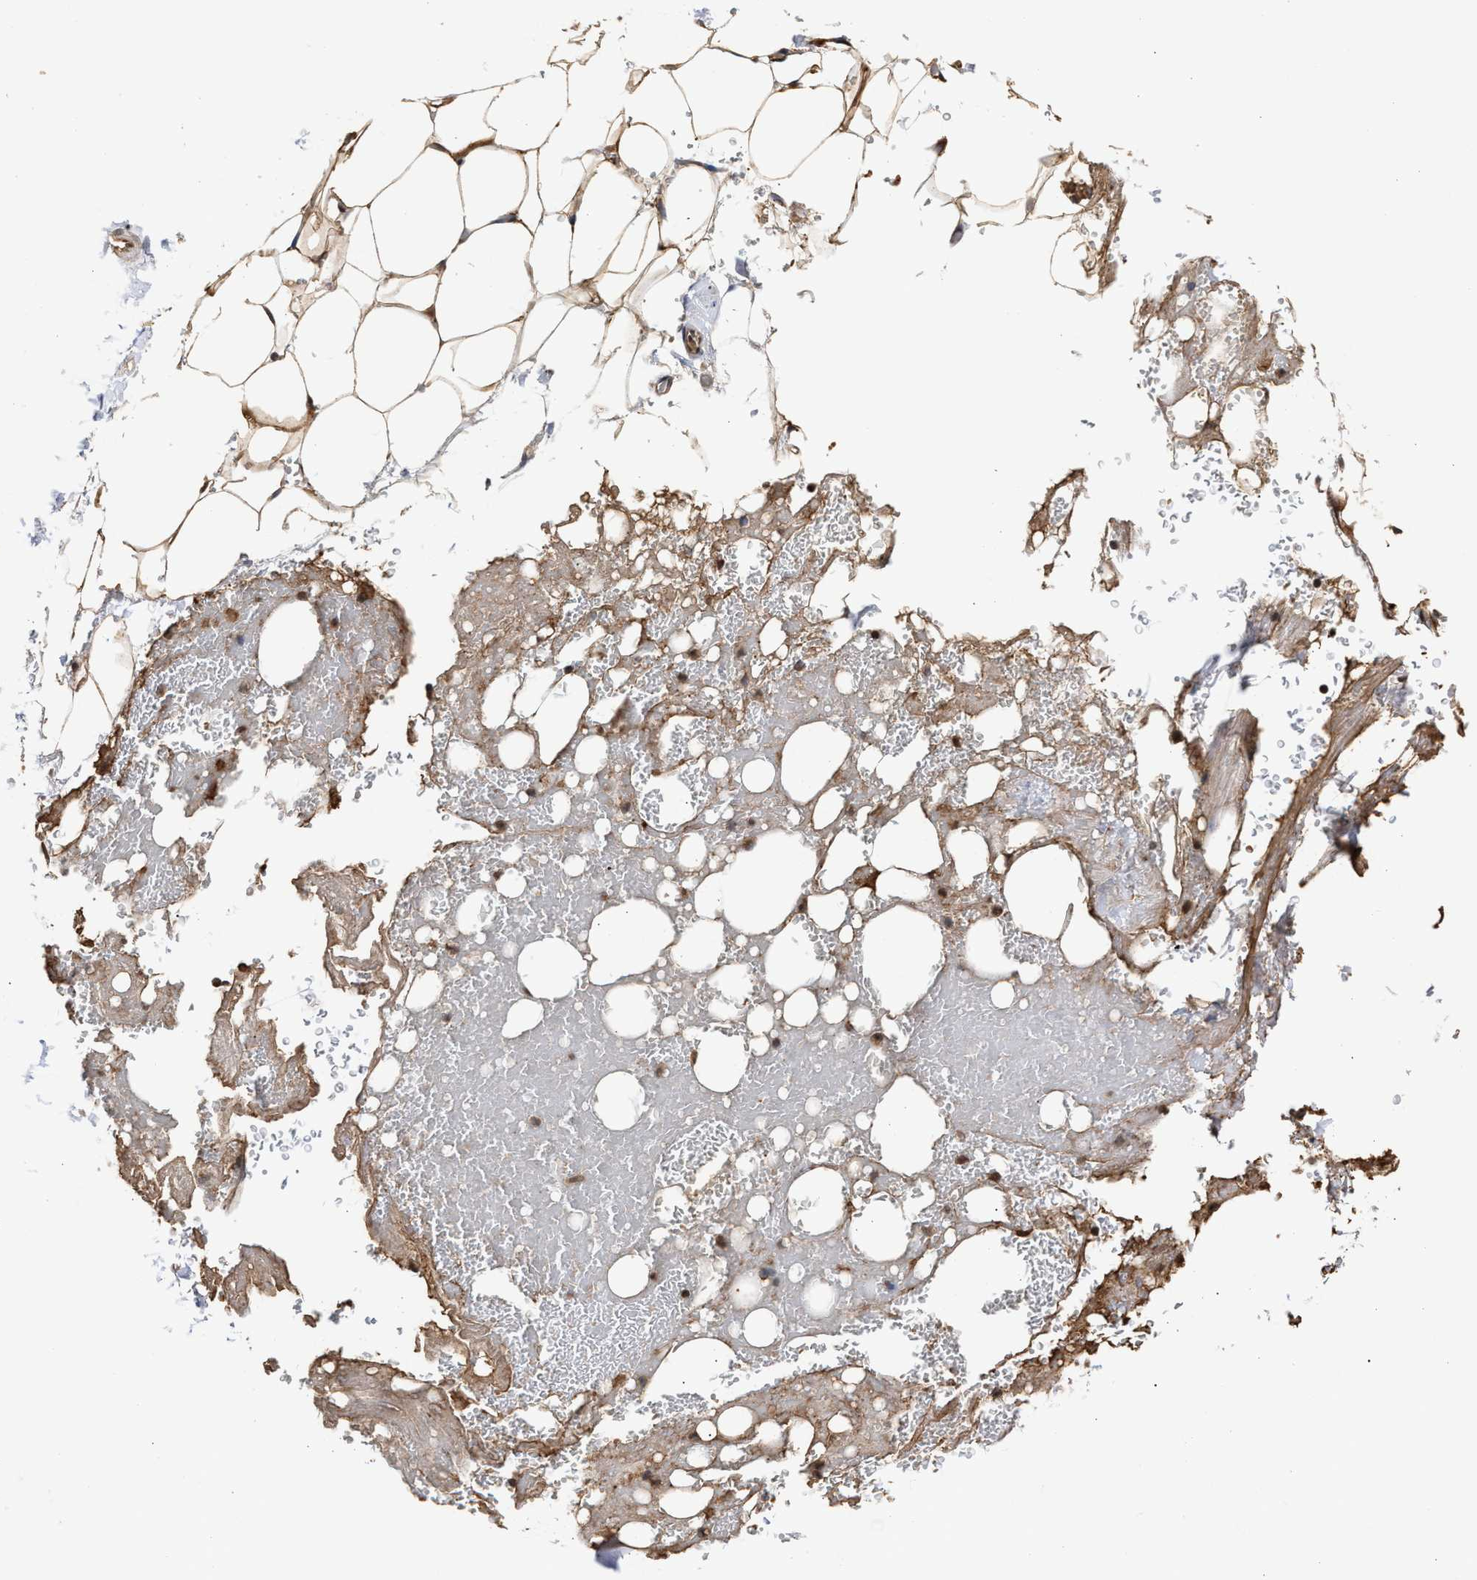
{"staining": {"intensity": "moderate", "quantity": ">75%", "location": "cytoplasmic/membranous"}, "tissue": "adipose tissue", "cell_type": "Adipocytes", "image_type": "normal", "snomed": [{"axis": "morphology", "description": "Normal tissue, NOS"}, {"axis": "topography", "description": "Peripheral nerve tissue"}], "caption": "Protein staining of unremarkable adipose tissue shows moderate cytoplasmic/membranous expression in approximately >75% of adipocytes.", "gene": "SAR1A", "patient": {"sex": "male", "age": 70}}